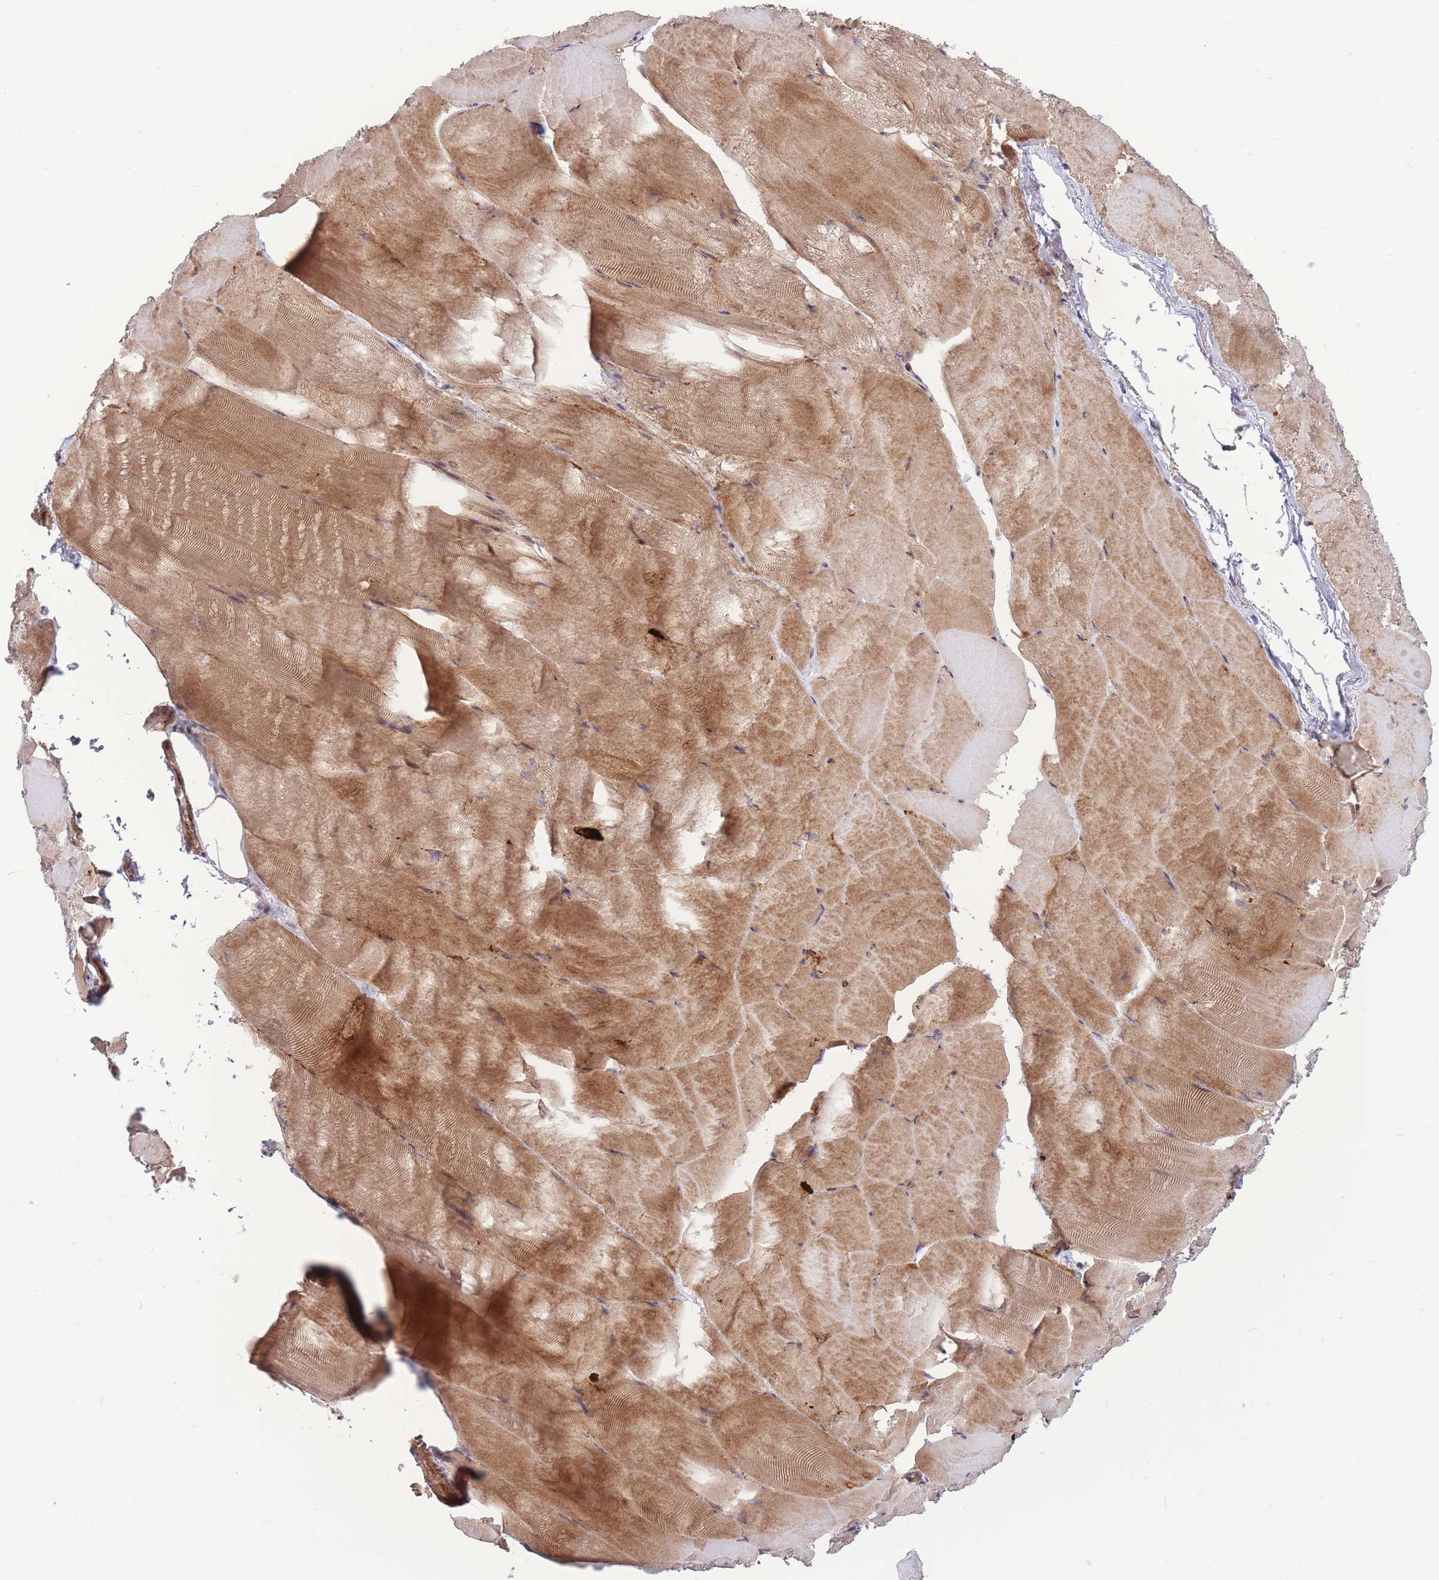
{"staining": {"intensity": "moderate", "quantity": "25%-75%", "location": "cytoplasmic/membranous"}, "tissue": "skeletal muscle", "cell_type": "Myocytes", "image_type": "normal", "snomed": [{"axis": "morphology", "description": "Normal tissue, NOS"}, {"axis": "topography", "description": "Skeletal muscle"}], "caption": "Immunohistochemical staining of normal human skeletal muscle reveals 25%-75% levels of moderate cytoplasmic/membranous protein staining in about 25%-75% of myocytes. (DAB = brown stain, brightfield microscopy at high magnification).", "gene": "TCF20", "patient": {"sex": "female", "age": 64}}